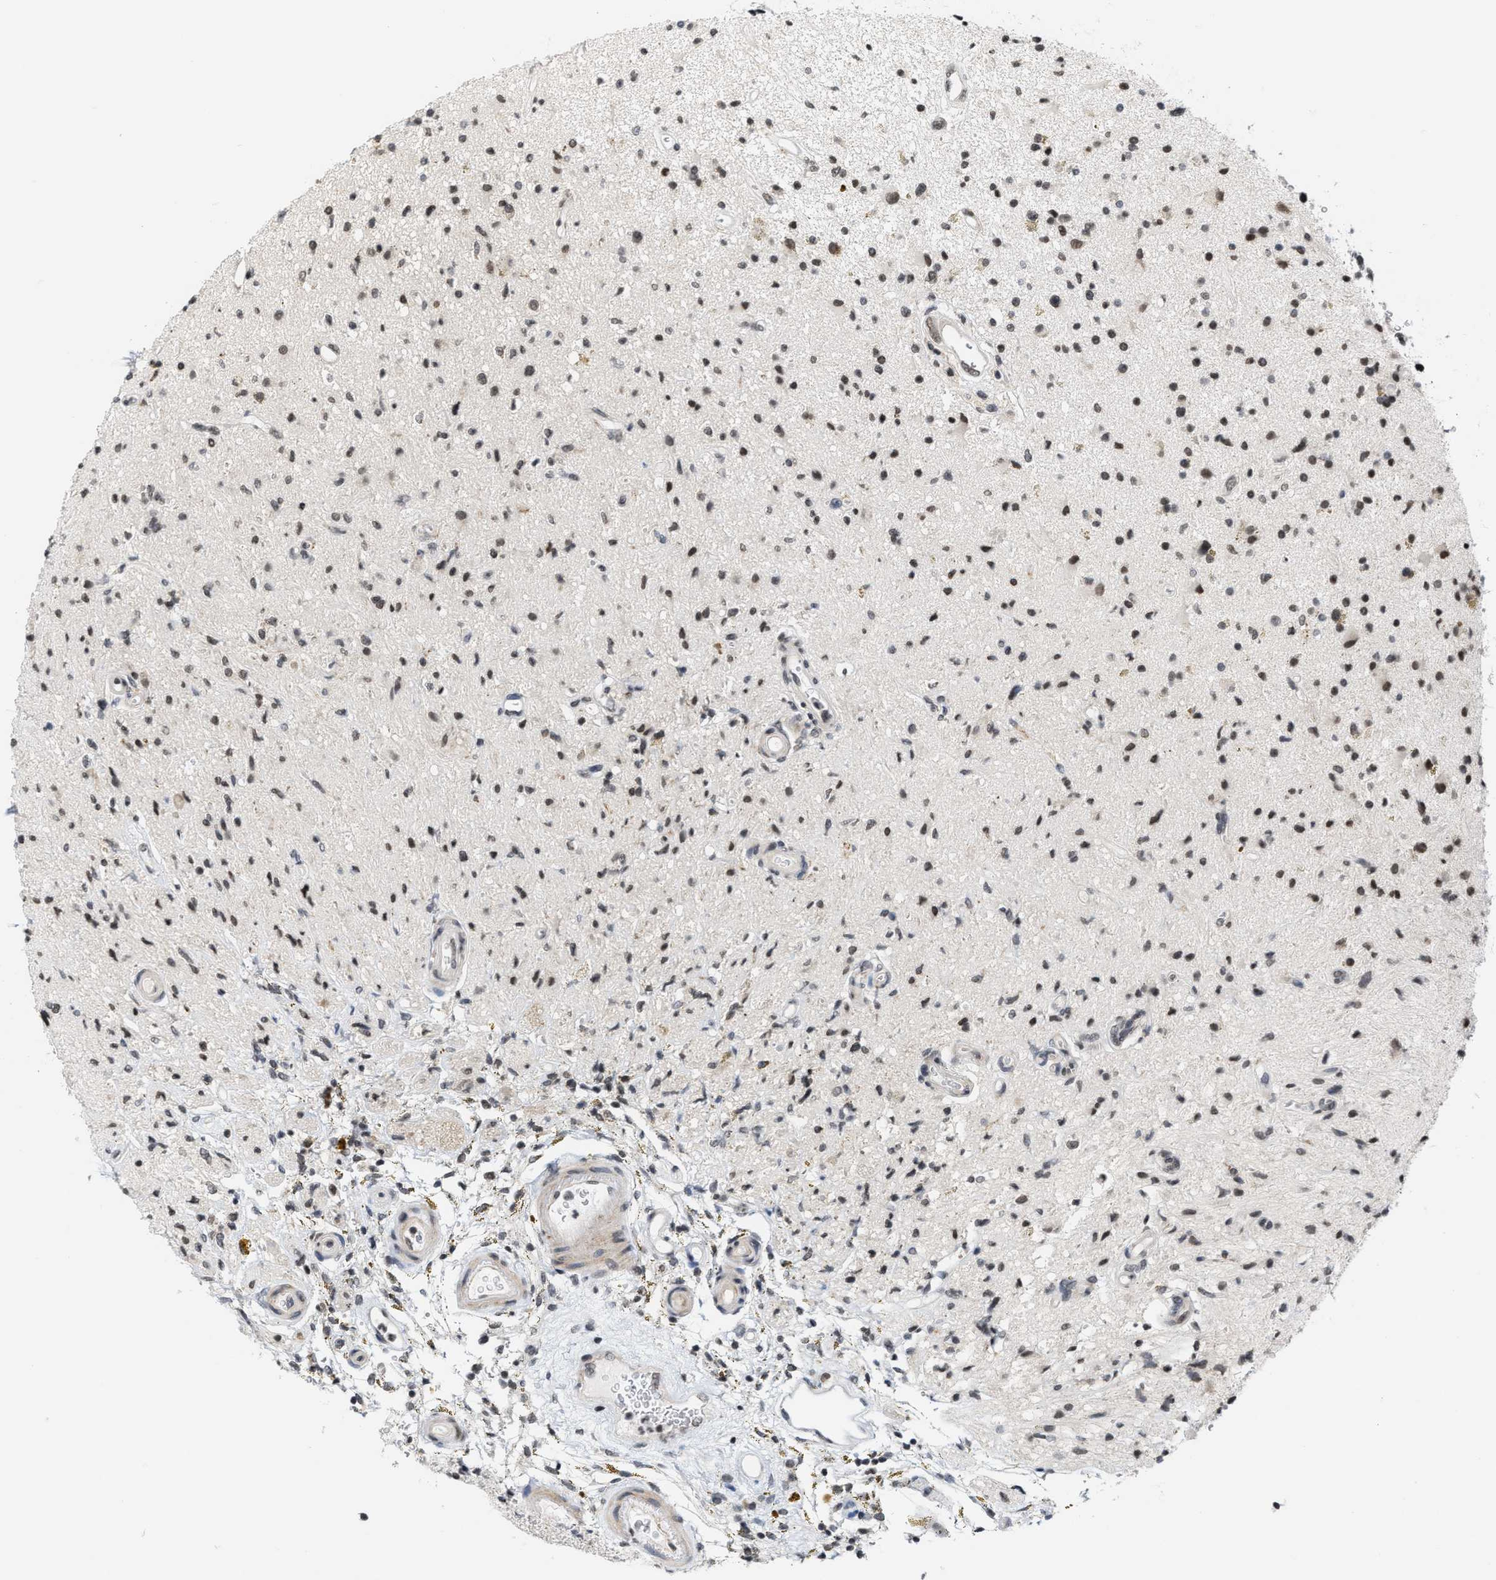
{"staining": {"intensity": "moderate", "quantity": ">75%", "location": "nuclear"}, "tissue": "glioma", "cell_type": "Tumor cells", "image_type": "cancer", "snomed": [{"axis": "morphology", "description": "Glioma, malignant, High grade"}, {"axis": "topography", "description": "Brain"}], "caption": "Immunohistochemistry (IHC) of glioma reveals medium levels of moderate nuclear staining in approximately >75% of tumor cells.", "gene": "ANKRD6", "patient": {"sex": "male", "age": 33}}